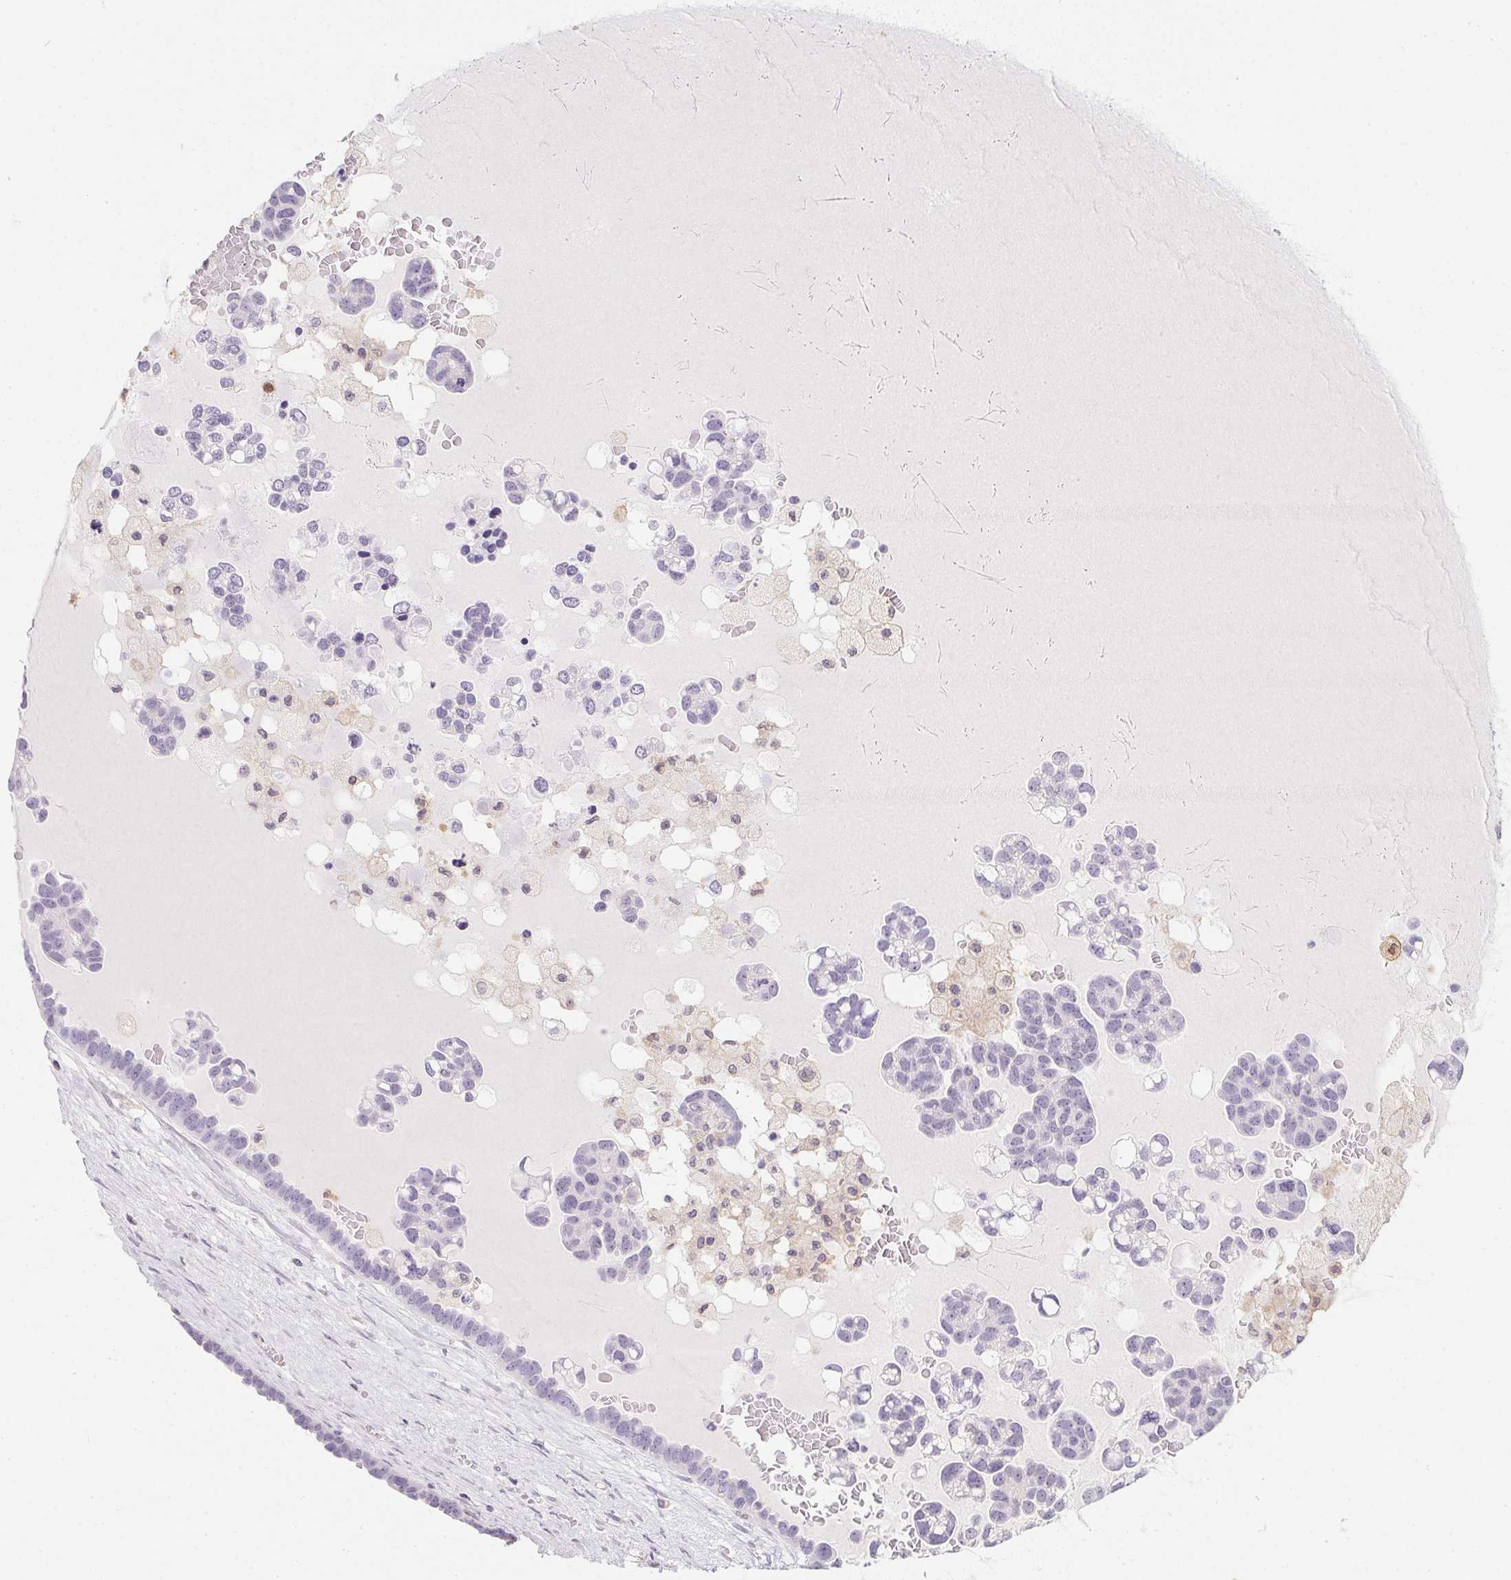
{"staining": {"intensity": "negative", "quantity": "none", "location": "none"}, "tissue": "ovarian cancer", "cell_type": "Tumor cells", "image_type": "cancer", "snomed": [{"axis": "morphology", "description": "Cystadenocarcinoma, serous, NOS"}, {"axis": "topography", "description": "Ovary"}], "caption": "An immunohistochemistry (IHC) micrograph of ovarian cancer (serous cystadenocarcinoma) is shown. There is no staining in tumor cells of ovarian cancer (serous cystadenocarcinoma). The staining was performed using DAB (3,3'-diaminobenzidine) to visualize the protein expression in brown, while the nuclei were stained in blue with hematoxylin (Magnification: 20x).", "gene": "DNAJC5G", "patient": {"sex": "female", "age": 54}}